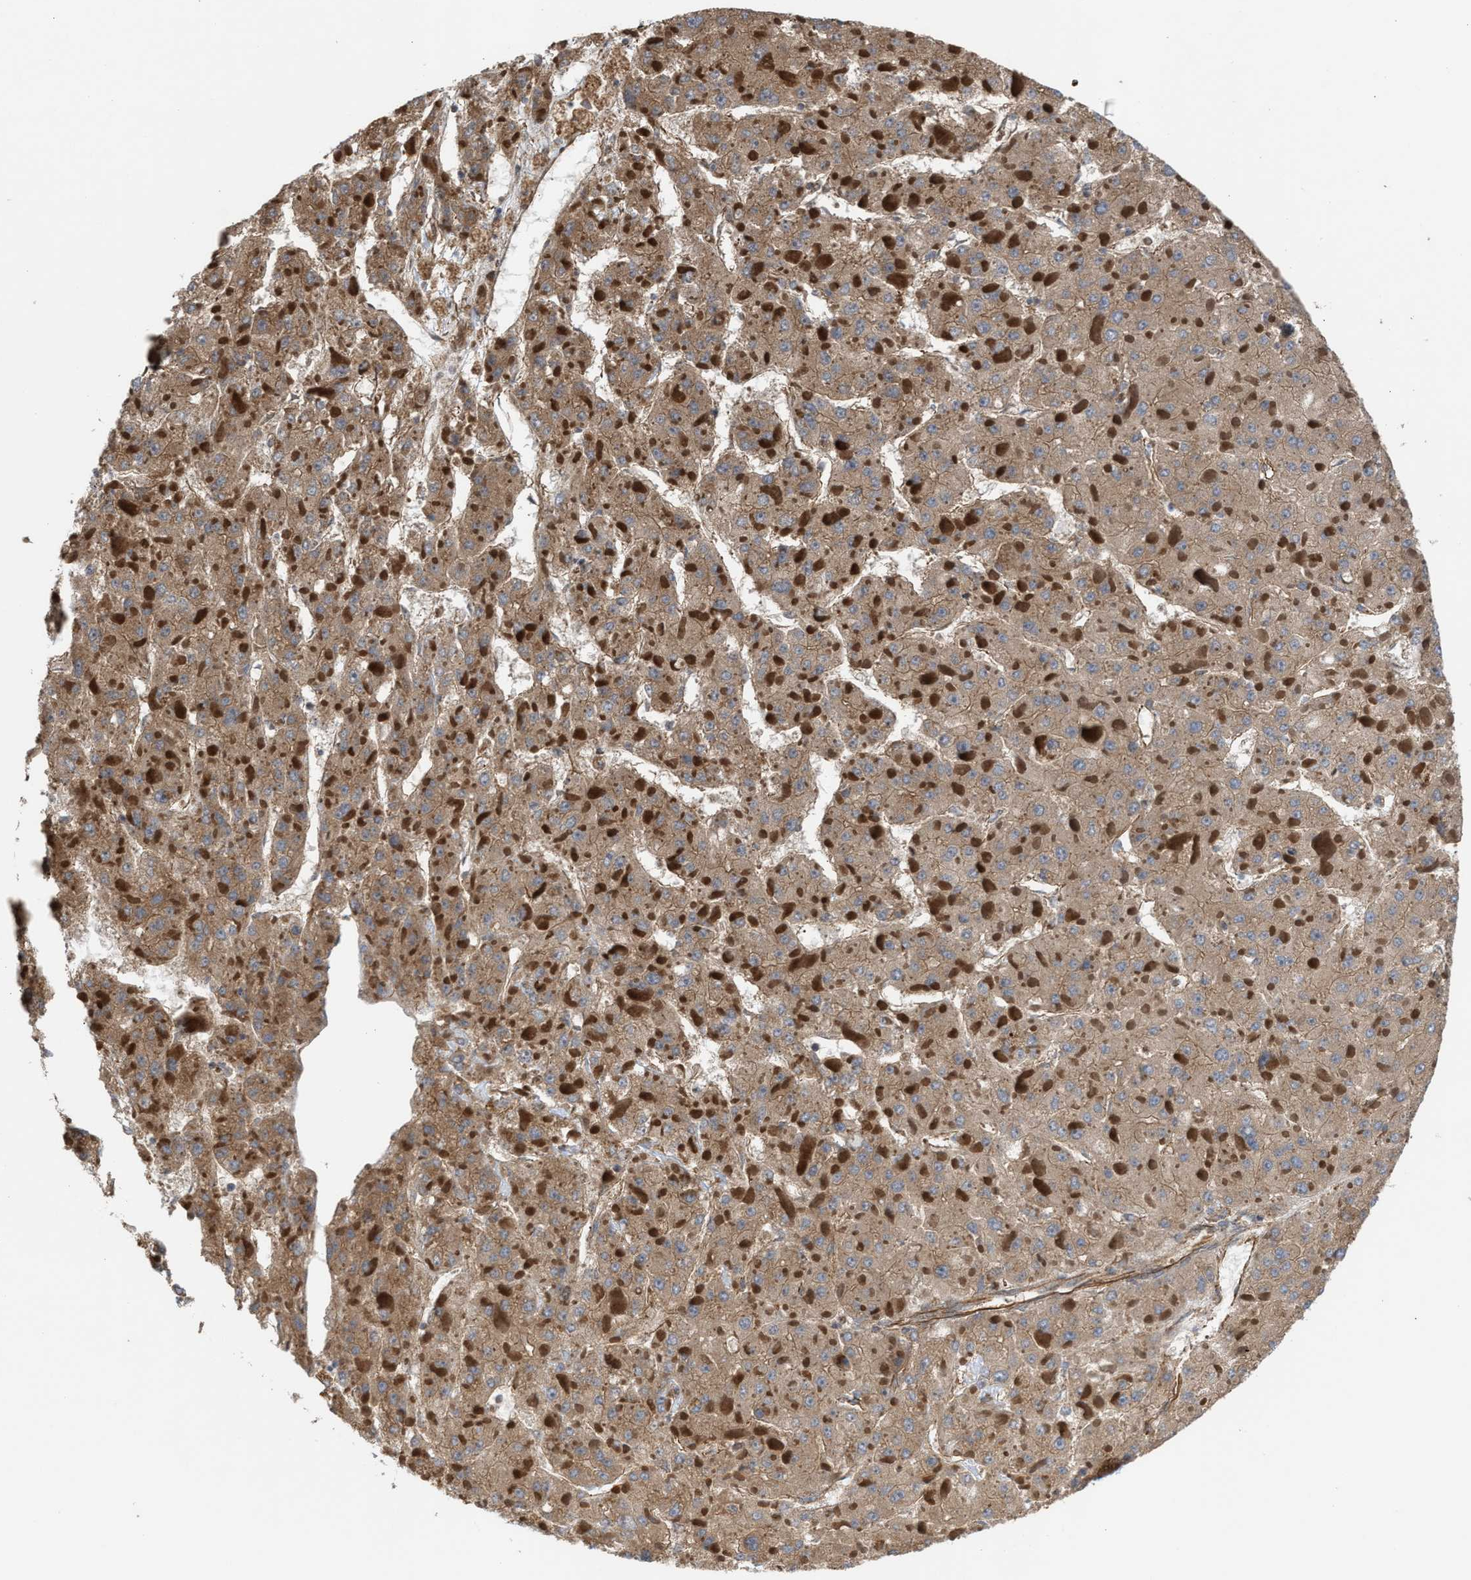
{"staining": {"intensity": "moderate", "quantity": ">75%", "location": "cytoplasmic/membranous"}, "tissue": "liver cancer", "cell_type": "Tumor cells", "image_type": "cancer", "snomed": [{"axis": "morphology", "description": "Carcinoma, Hepatocellular, NOS"}, {"axis": "topography", "description": "Liver"}], "caption": "This photomicrograph exhibits immunohistochemistry staining of human hepatocellular carcinoma (liver), with medium moderate cytoplasmic/membranous positivity in about >75% of tumor cells.", "gene": "EPS15L1", "patient": {"sex": "female", "age": 73}}